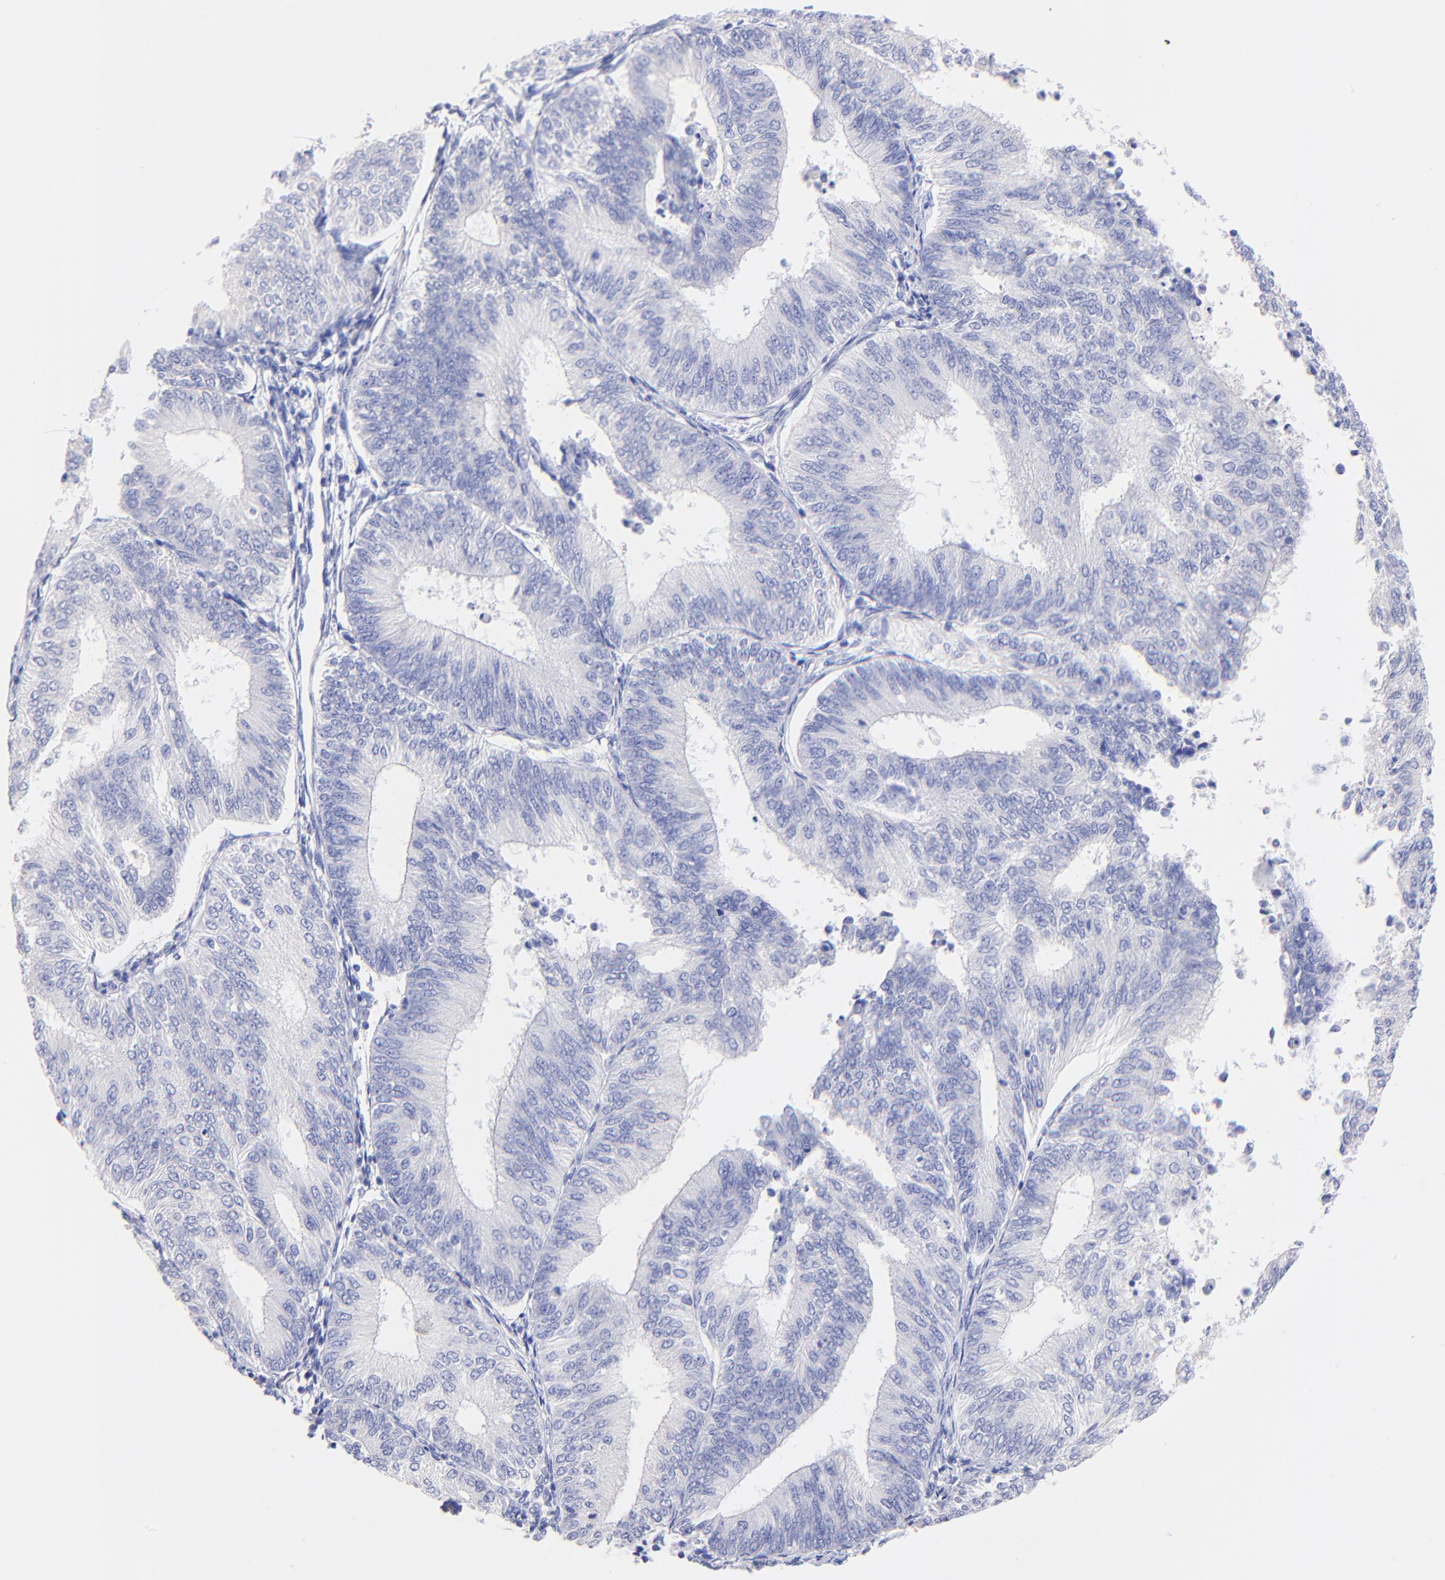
{"staining": {"intensity": "negative", "quantity": "none", "location": "none"}, "tissue": "endometrial cancer", "cell_type": "Tumor cells", "image_type": "cancer", "snomed": [{"axis": "morphology", "description": "Adenocarcinoma, NOS"}, {"axis": "topography", "description": "Endometrium"}], "caption": "Human endometrial cancer (adenocarcinoma) stained for a protein using IHC reveals no expression in tumor cells.", "gene": "RAB3A", "patient": {"sex": "female", "age": 55}}